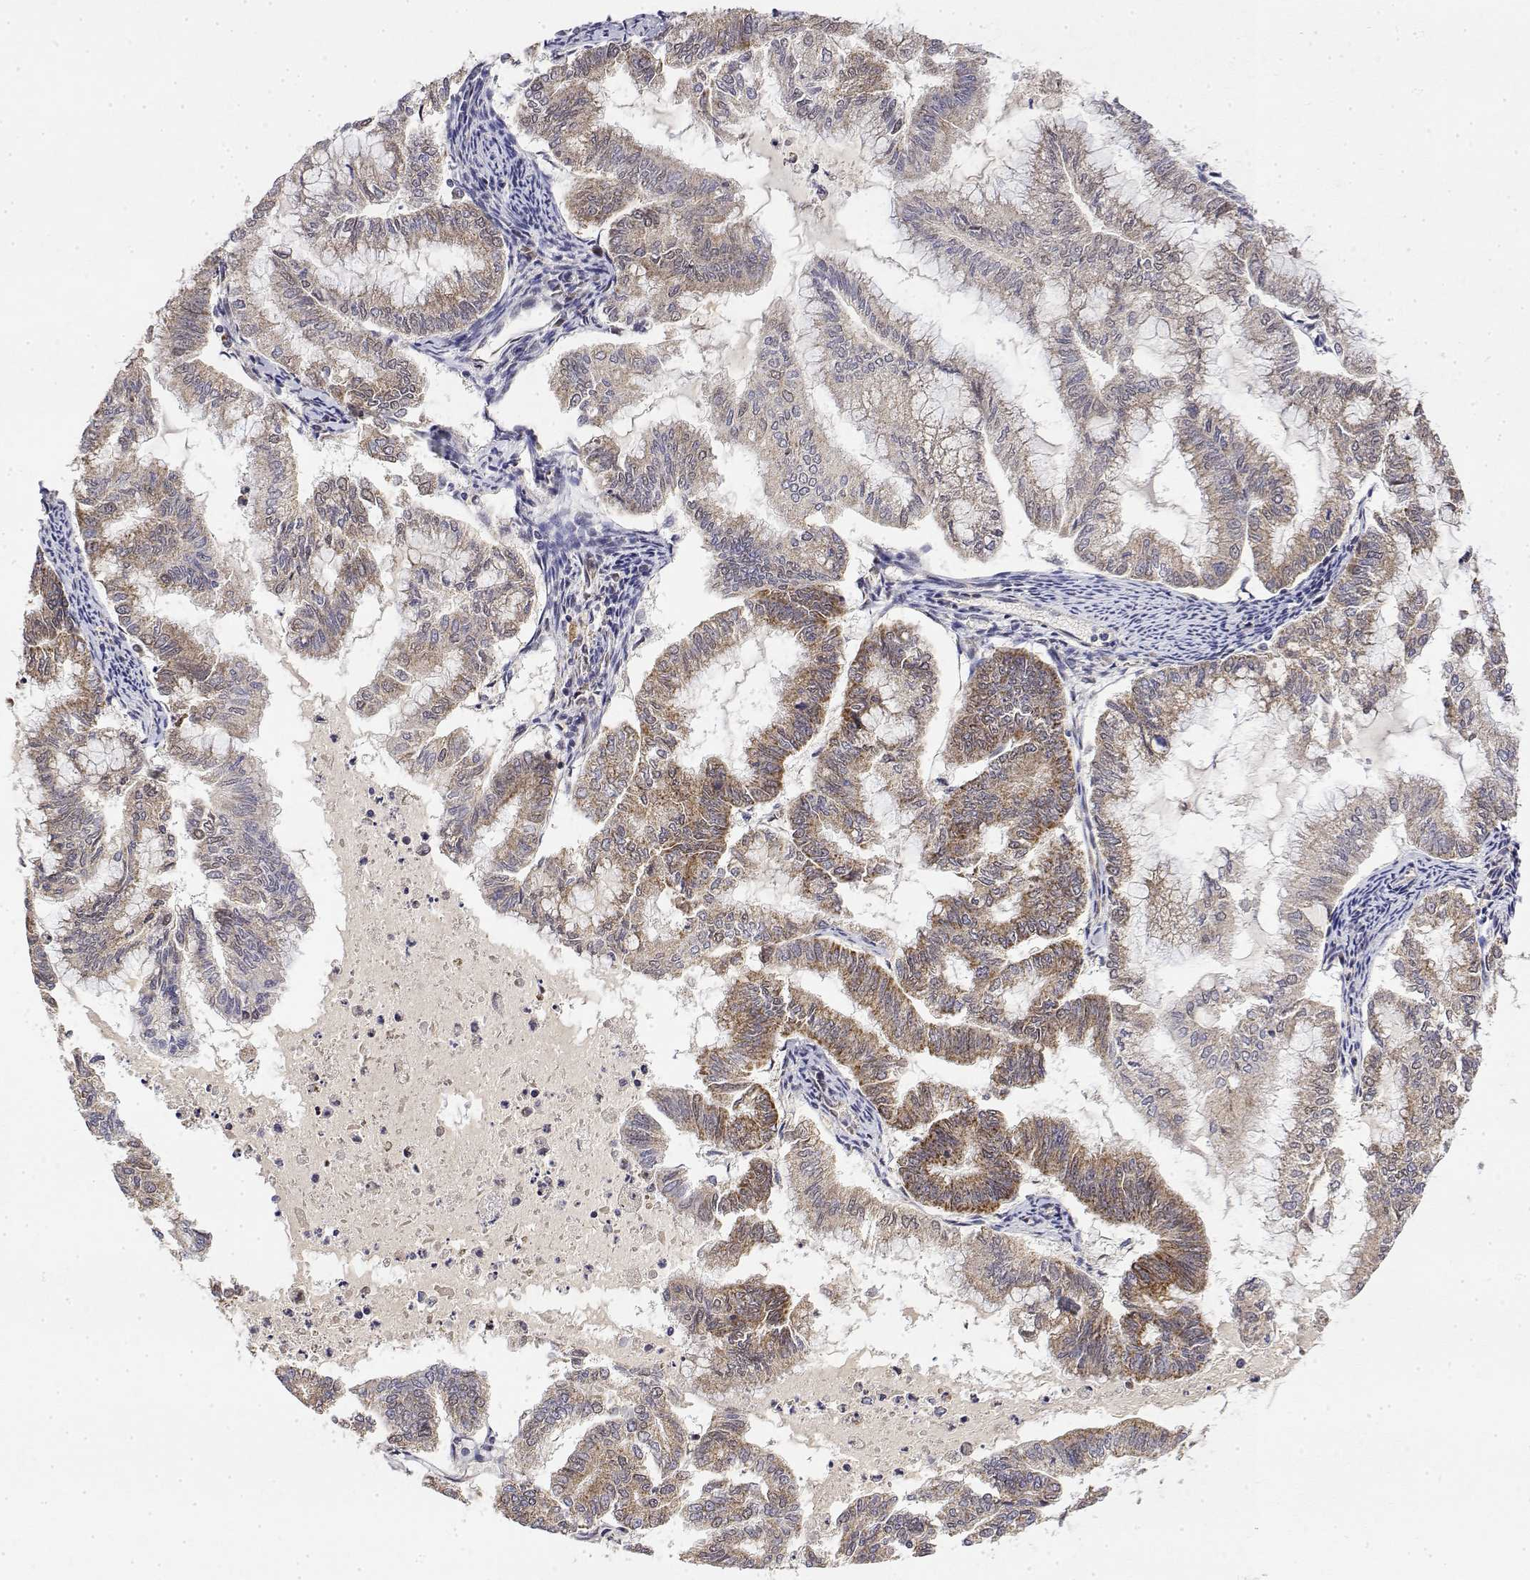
{"staining": {"intensity": "moderate", "quantity": "25%-75%", "location": "cytoplasmic/membranous"}, "tissue": "endometrial cancer", "cell_type": "Tumor cells", "image_type": "cancer", "snomed": [{"axis": "morphology", "description": "Adenocarcinoma, NOS"}, {"axis": "topography", "description": "Endometrium"}], "caption": "Moderate cytoplasmic/membranous positivity is identified in about 25%-75% of tumor cells in endometrial cancer (adenocarcinoma).", "gene": "GADD45GIP1", "patient": {"sex": "female", "age": 79}}